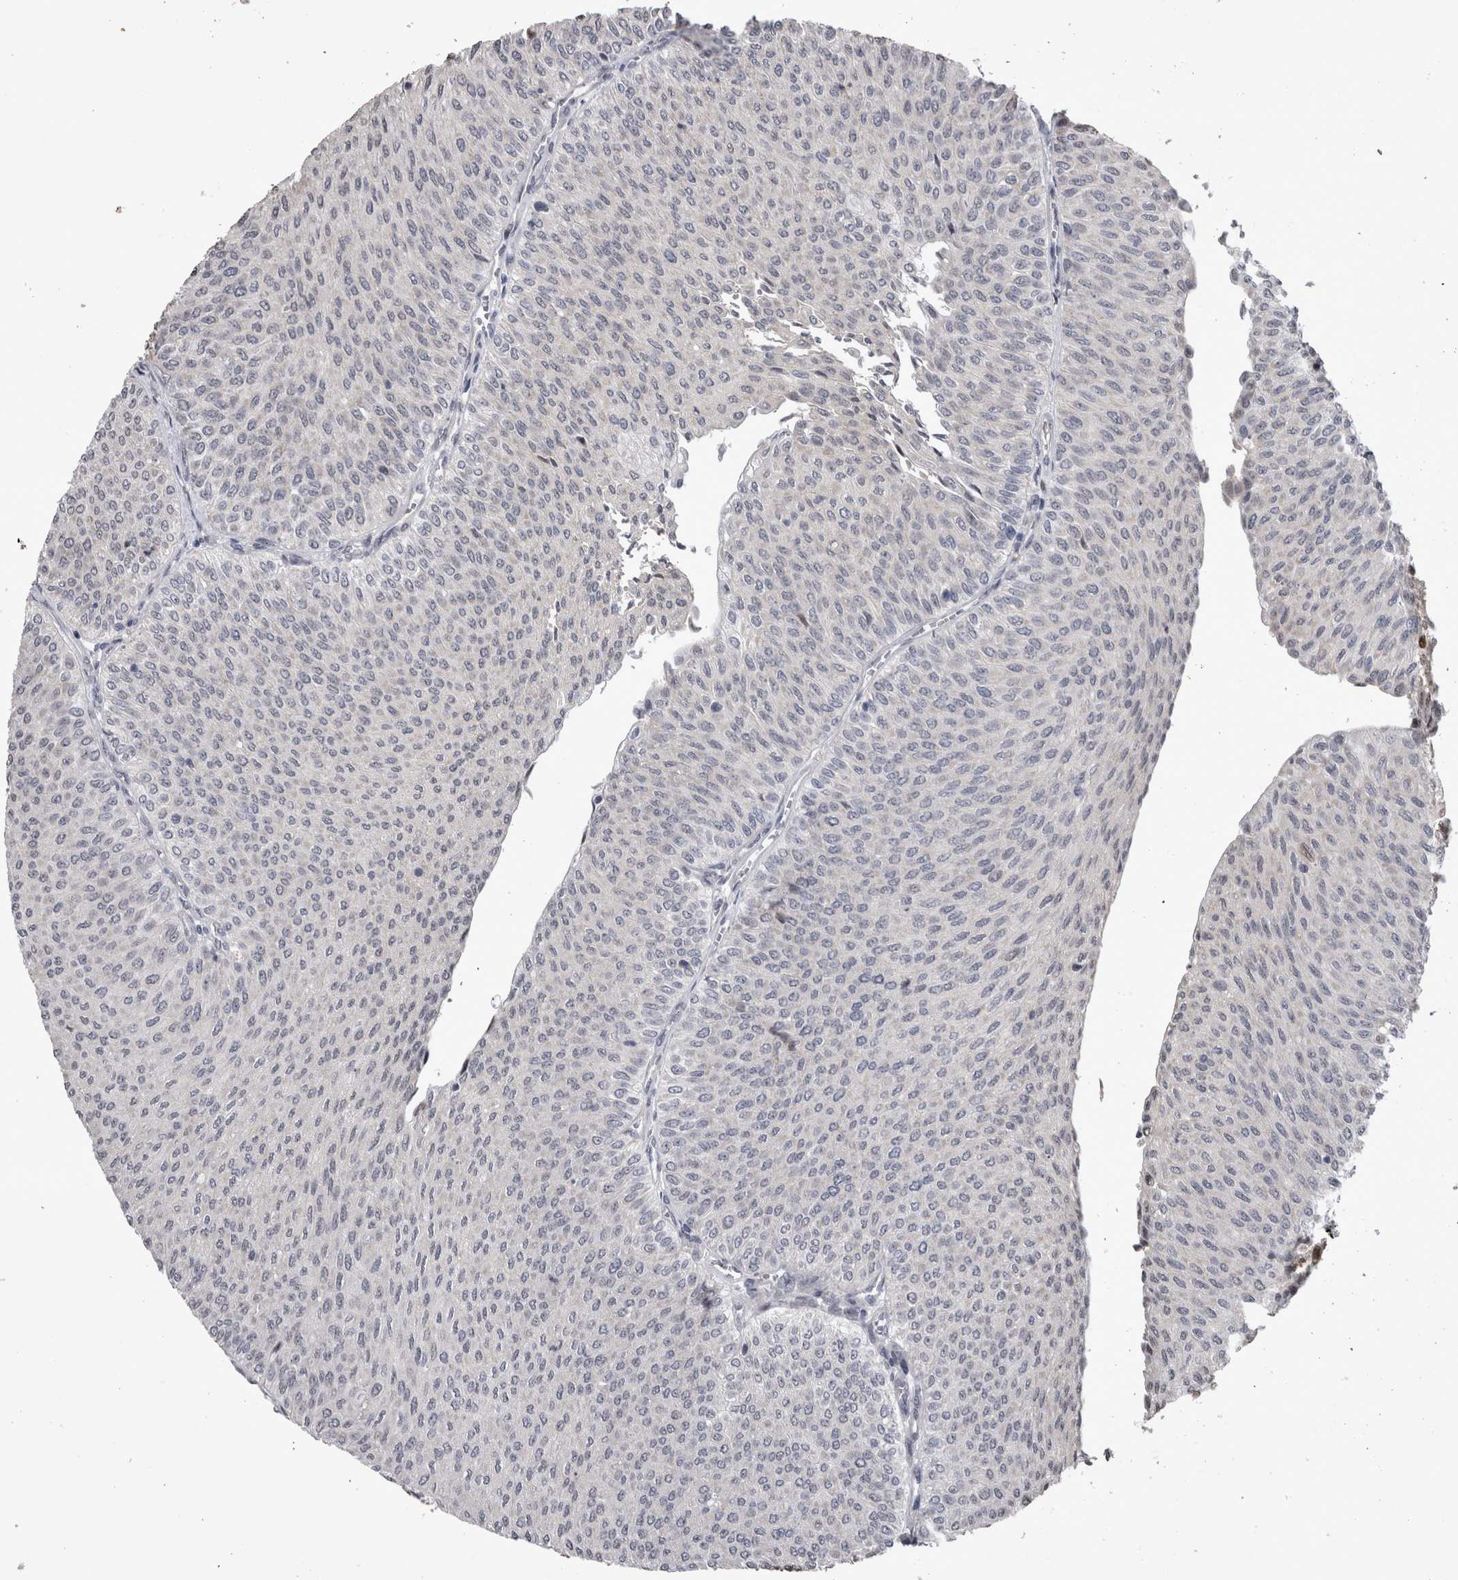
{"staining": {"intensity": "negative", "quantity": "none", "location": "none"}, "tissue": "urothelial cancer", "cell_type": "Tumor cells", "image_type": "cancer", "snomed": [{"axis": "morphology", "description": "Urothelial carcinoma, Low grade"}, {"axis": "topography", "description": "Urinary bladder"}], "caption": "Micrograph shows no significant protein positivity in tumor cells of urothelial cancer.", "gene": "IFI44", "patient": {"sex": "male", "age": 78}}